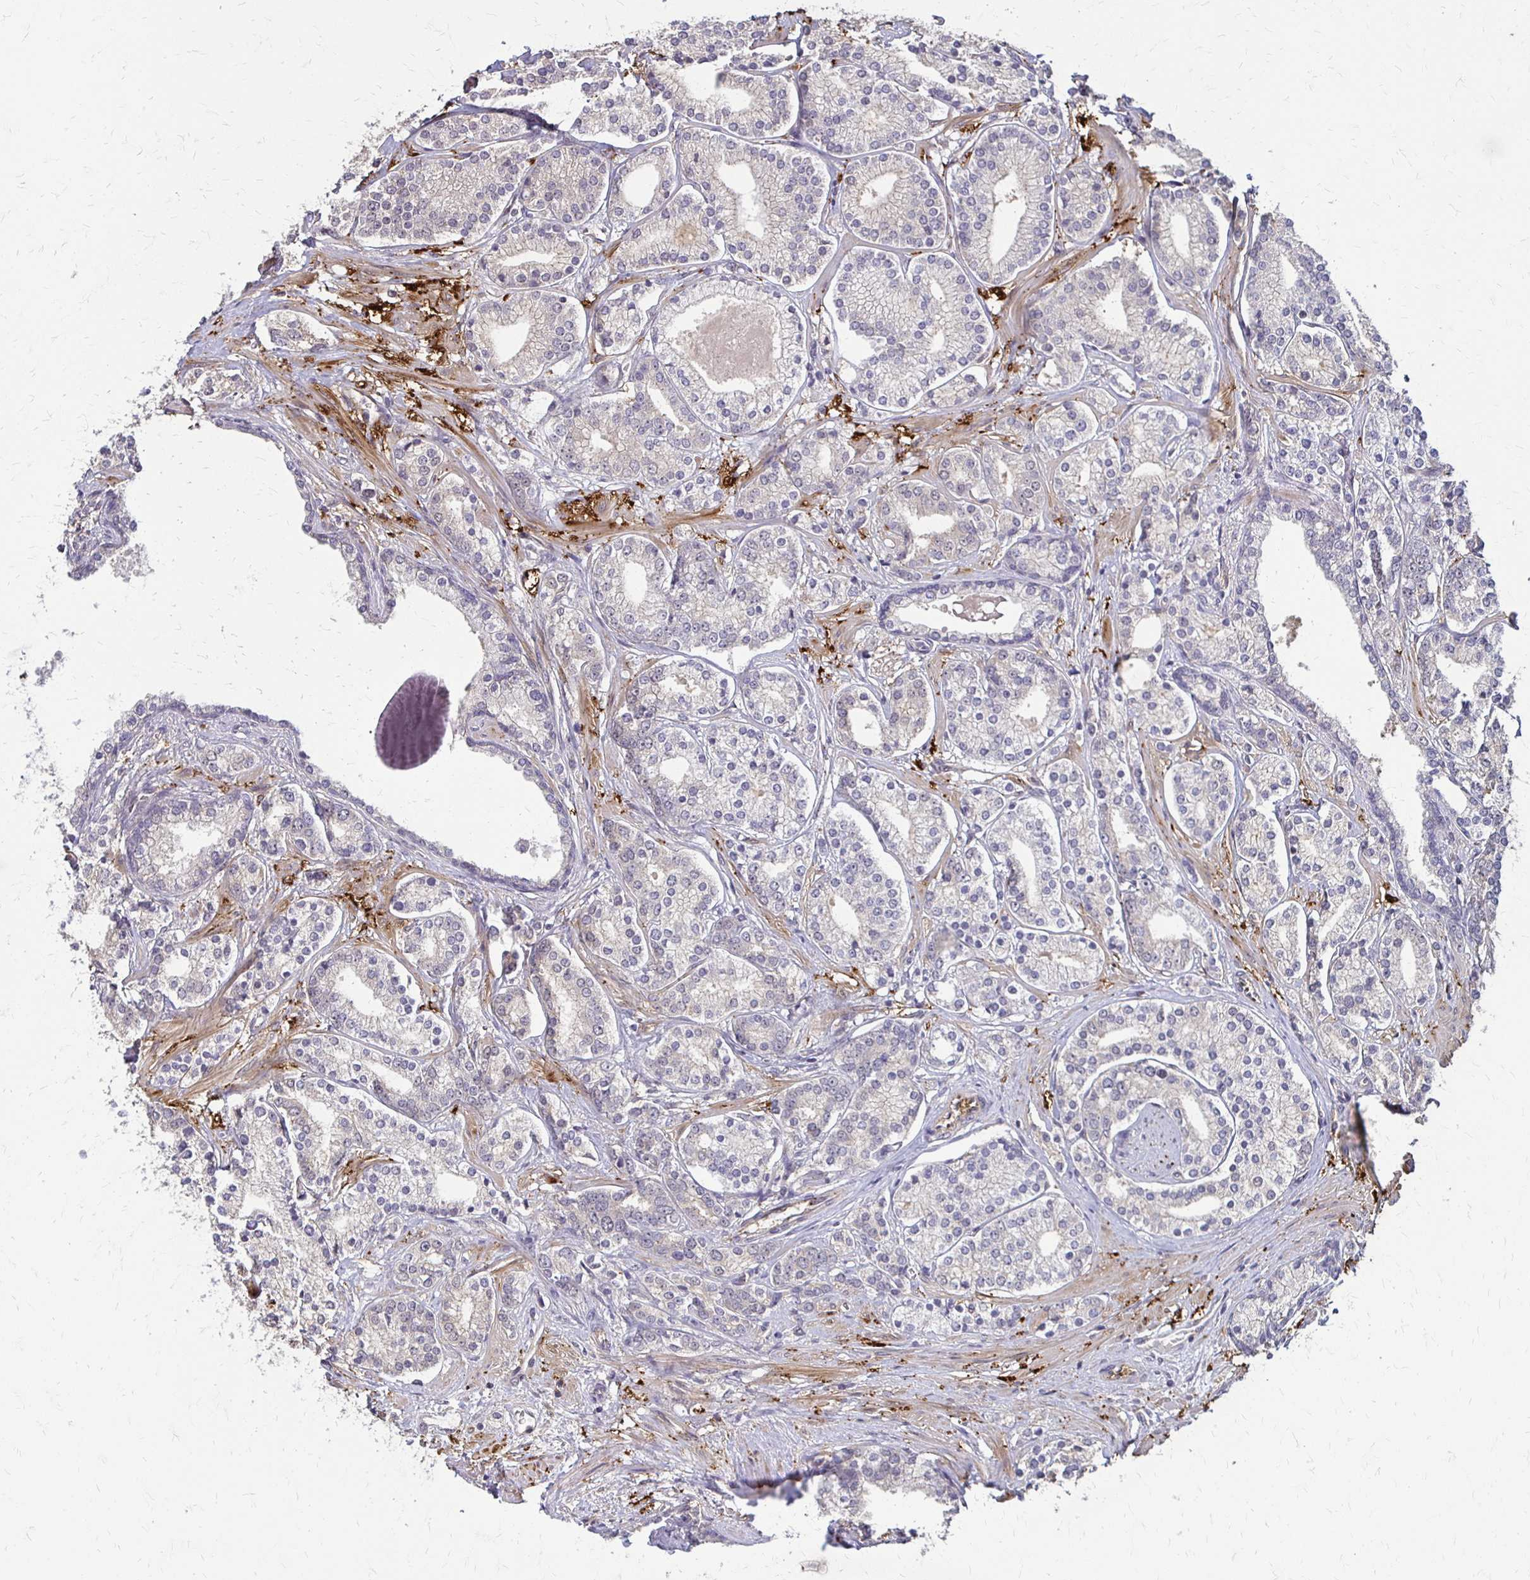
{"staining": {"intensity": "negative", "quantity": "none", "location": "none"}, "tissue": "prostate cancer", "cell_type": "Tumor cells", "image_type": "cancer", "snomed": [{"axis": "morphology", "description": "Adenocarcinoma, High grade"}, {"axis": "topography", "description": "Prostate"}], "caption": "Immunohistochemistry histopathology image of neoplastic tissue: prostate cancer (high-grade adenocarcinoma) stained with DAB (3,3'-diaminobenzidine) demonstrates no significant protein positivity in tumor cells. (Stains: DAB immunohistochemistry with hematoxylin counter stain, Microscopy: brightfield microscopy at high magnification).", "gene": "CFL2", "patient": {"sex": "male", "age": 58}}